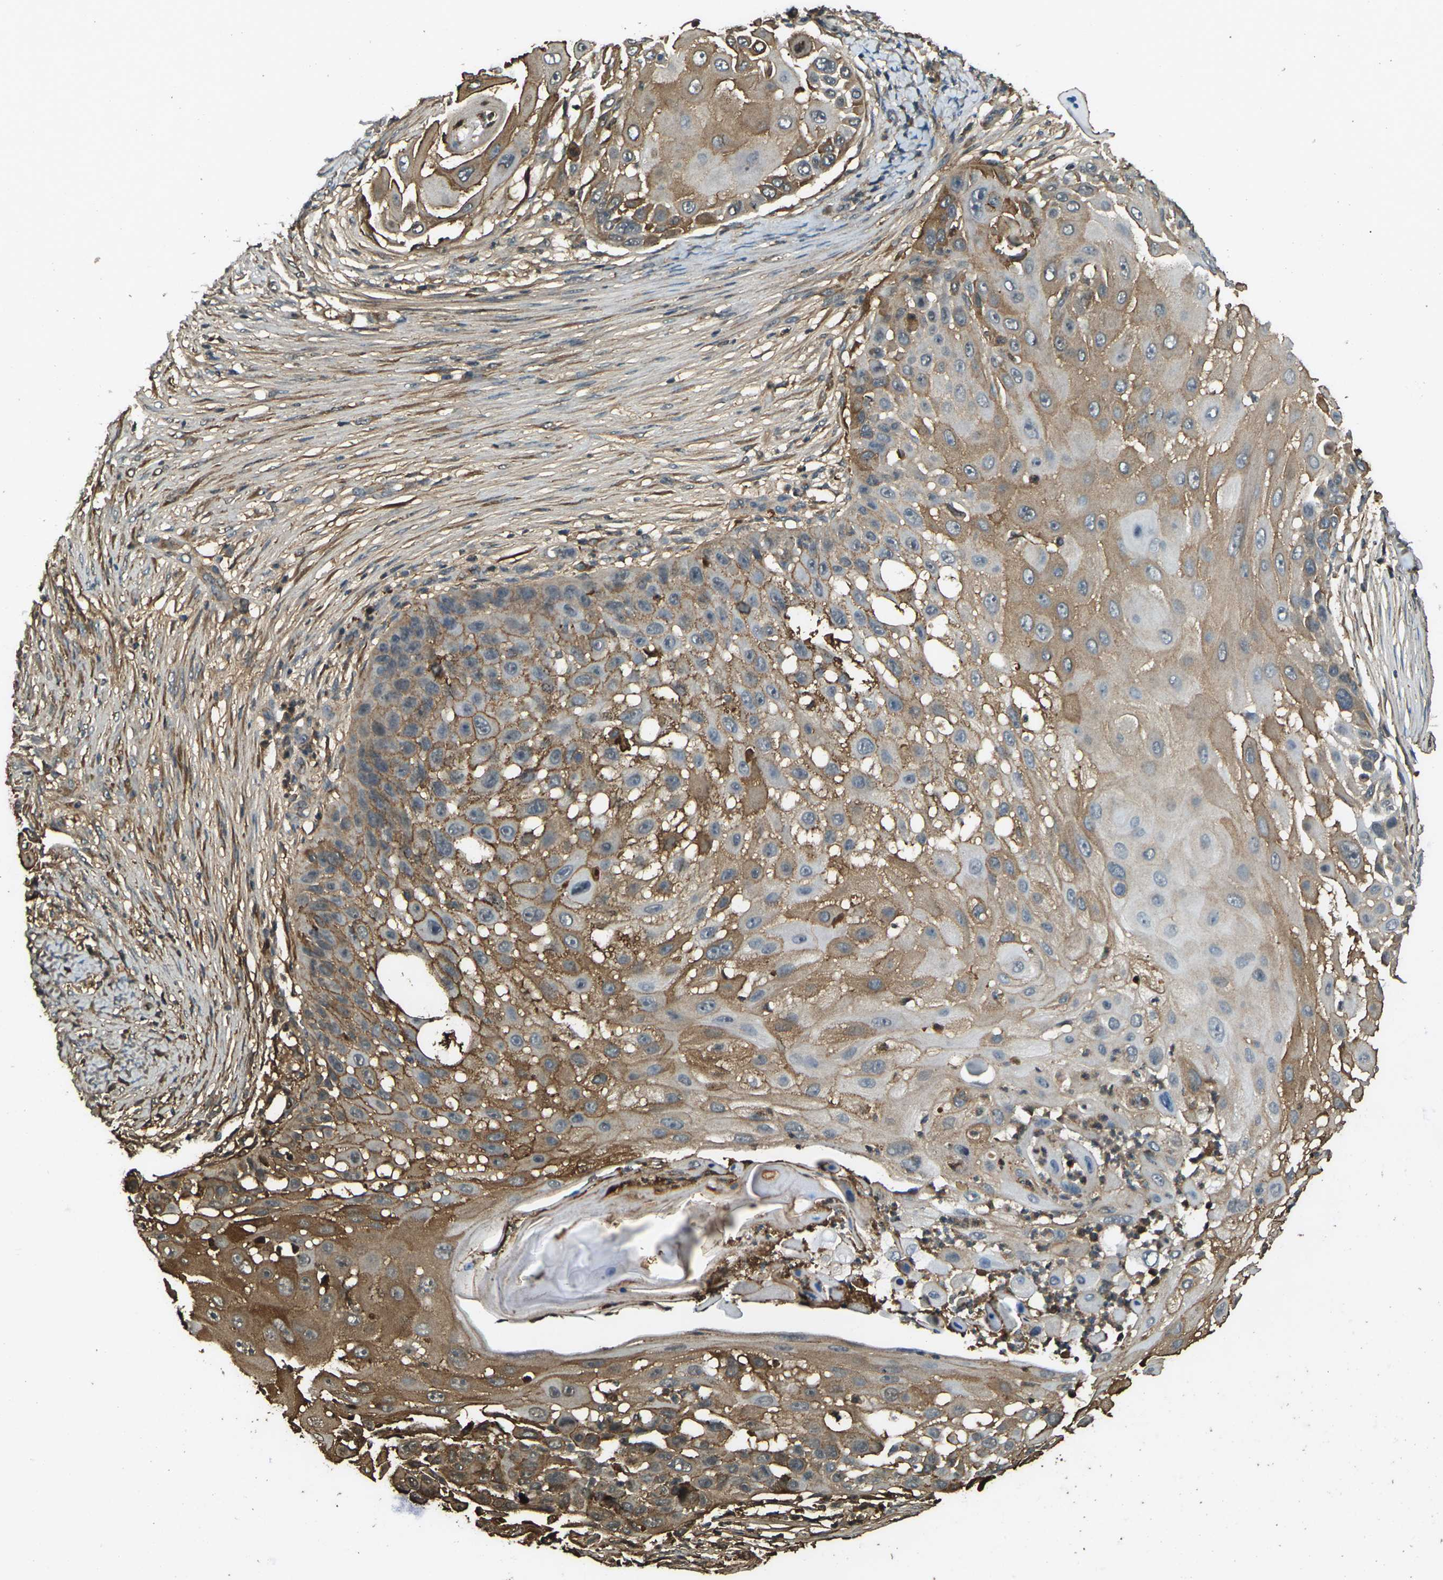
{"staining": {"intensity": "moderate", "quantity": "25%-75%", "location": "cytoplasmic/membranous"}, "tissue": "skin cancer", "cell_type": "Tumor cells", "image_type": "cancer", "snomed": [{"axis": "morphology", "description": "Squamous cell carcinoma, NOS"}, {"axis": "topography", "description": "Skin"}], "caption": "Approximately 25%-75% of tumor cells in human skin cancer demonstrate moderate cytoplasmic/membranous protein expression as visualized by brown immunohistochemical staining.", "gene": "CYP1B1", "patient": {"sex": "female", "age": 44}}